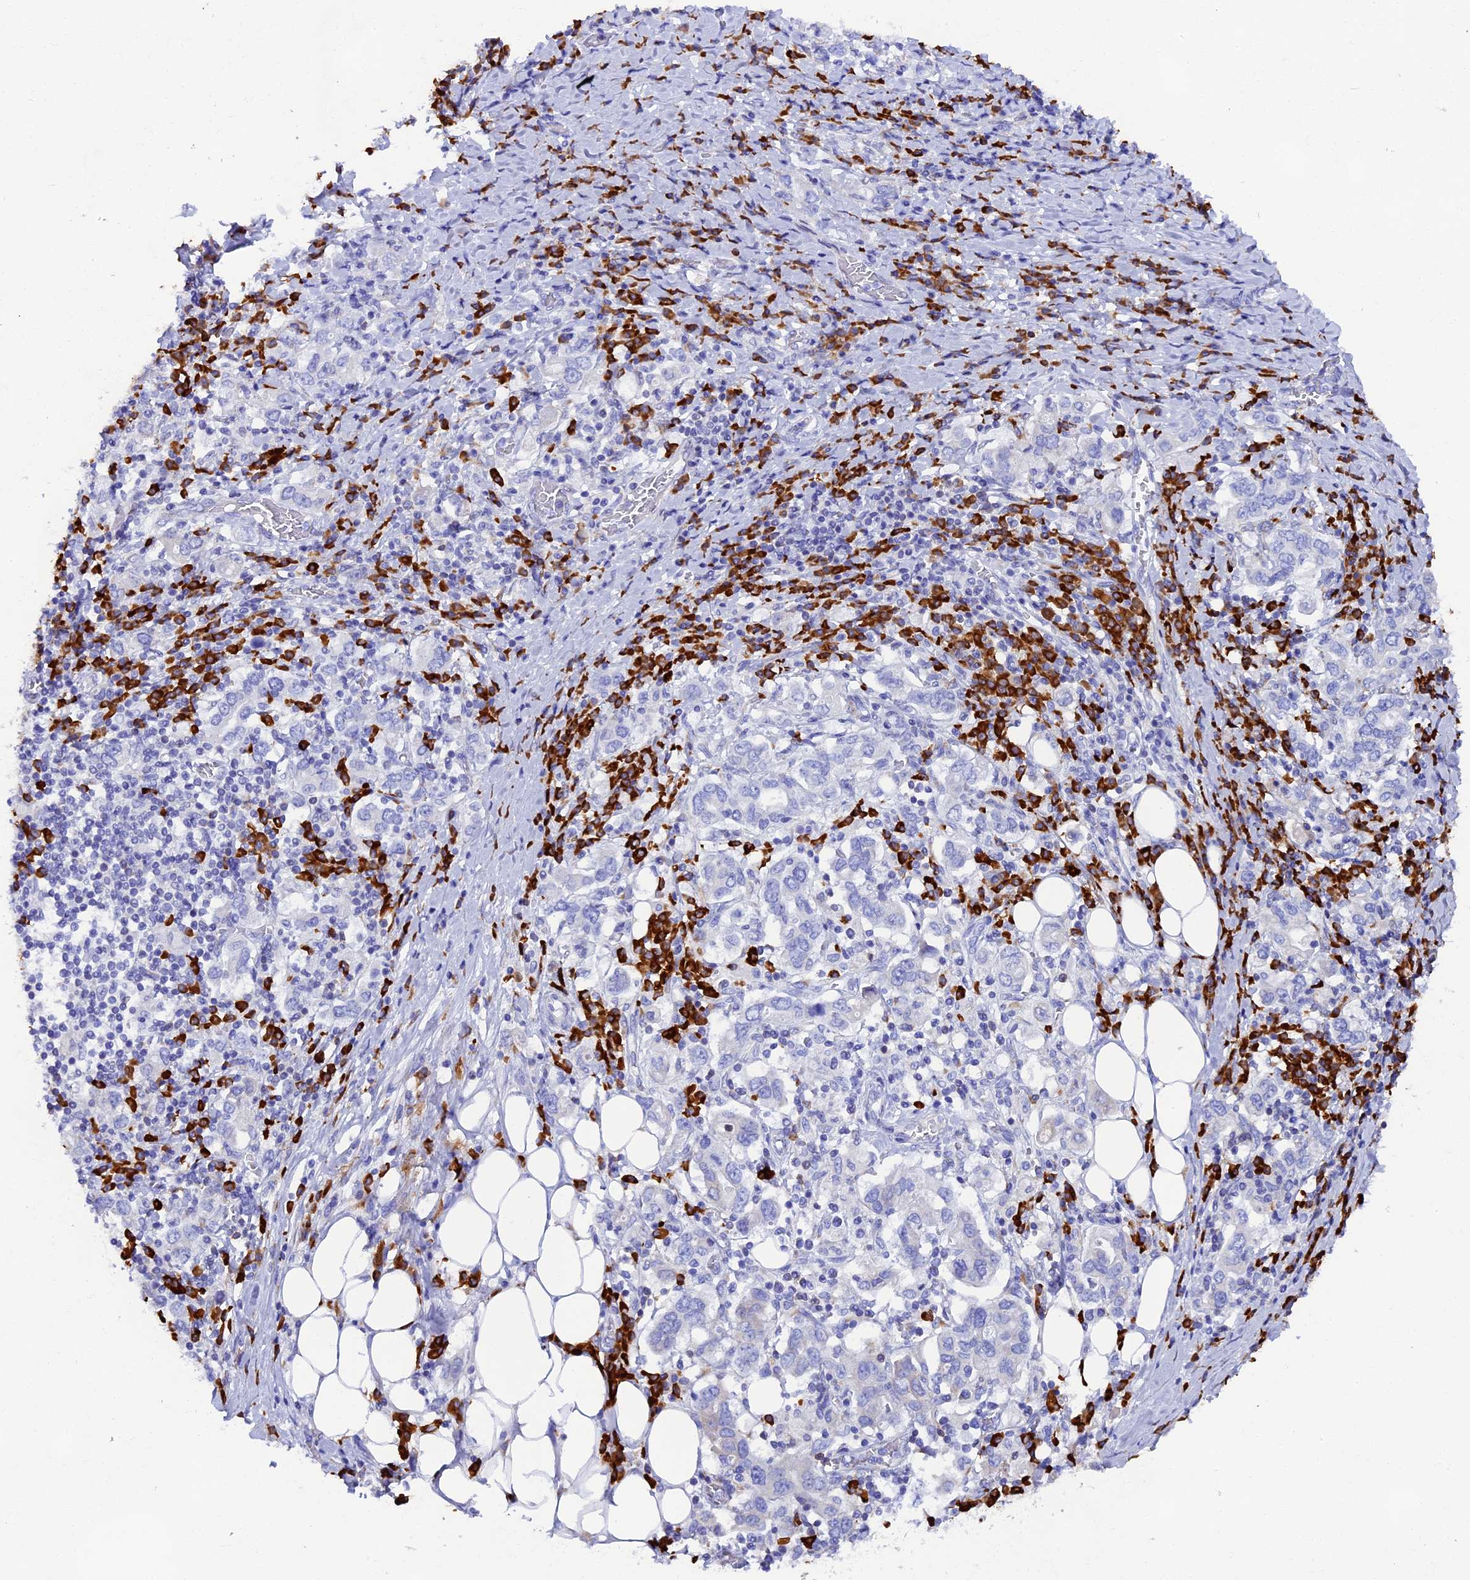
{"staining": {"intensity": "negative", "quantity": "none", "location": "none"}, "tissue": "stomach cancer", "cell_type": "Tumor cells", "image_type": "cancer", "snomed": [{"axis": "morphology", "description": "Adenocarcinoma, NOS"}, {"axis": "topography", "description": "Stomach, upper"}, {"axis": "topography", "description": "Stomach"}], "caption": "Immunohistochemistry of human stomach cancer shows no positivity in tumor cells.", "gene": "FKBP11", "patient": {"sex": "male", "age": 62}}